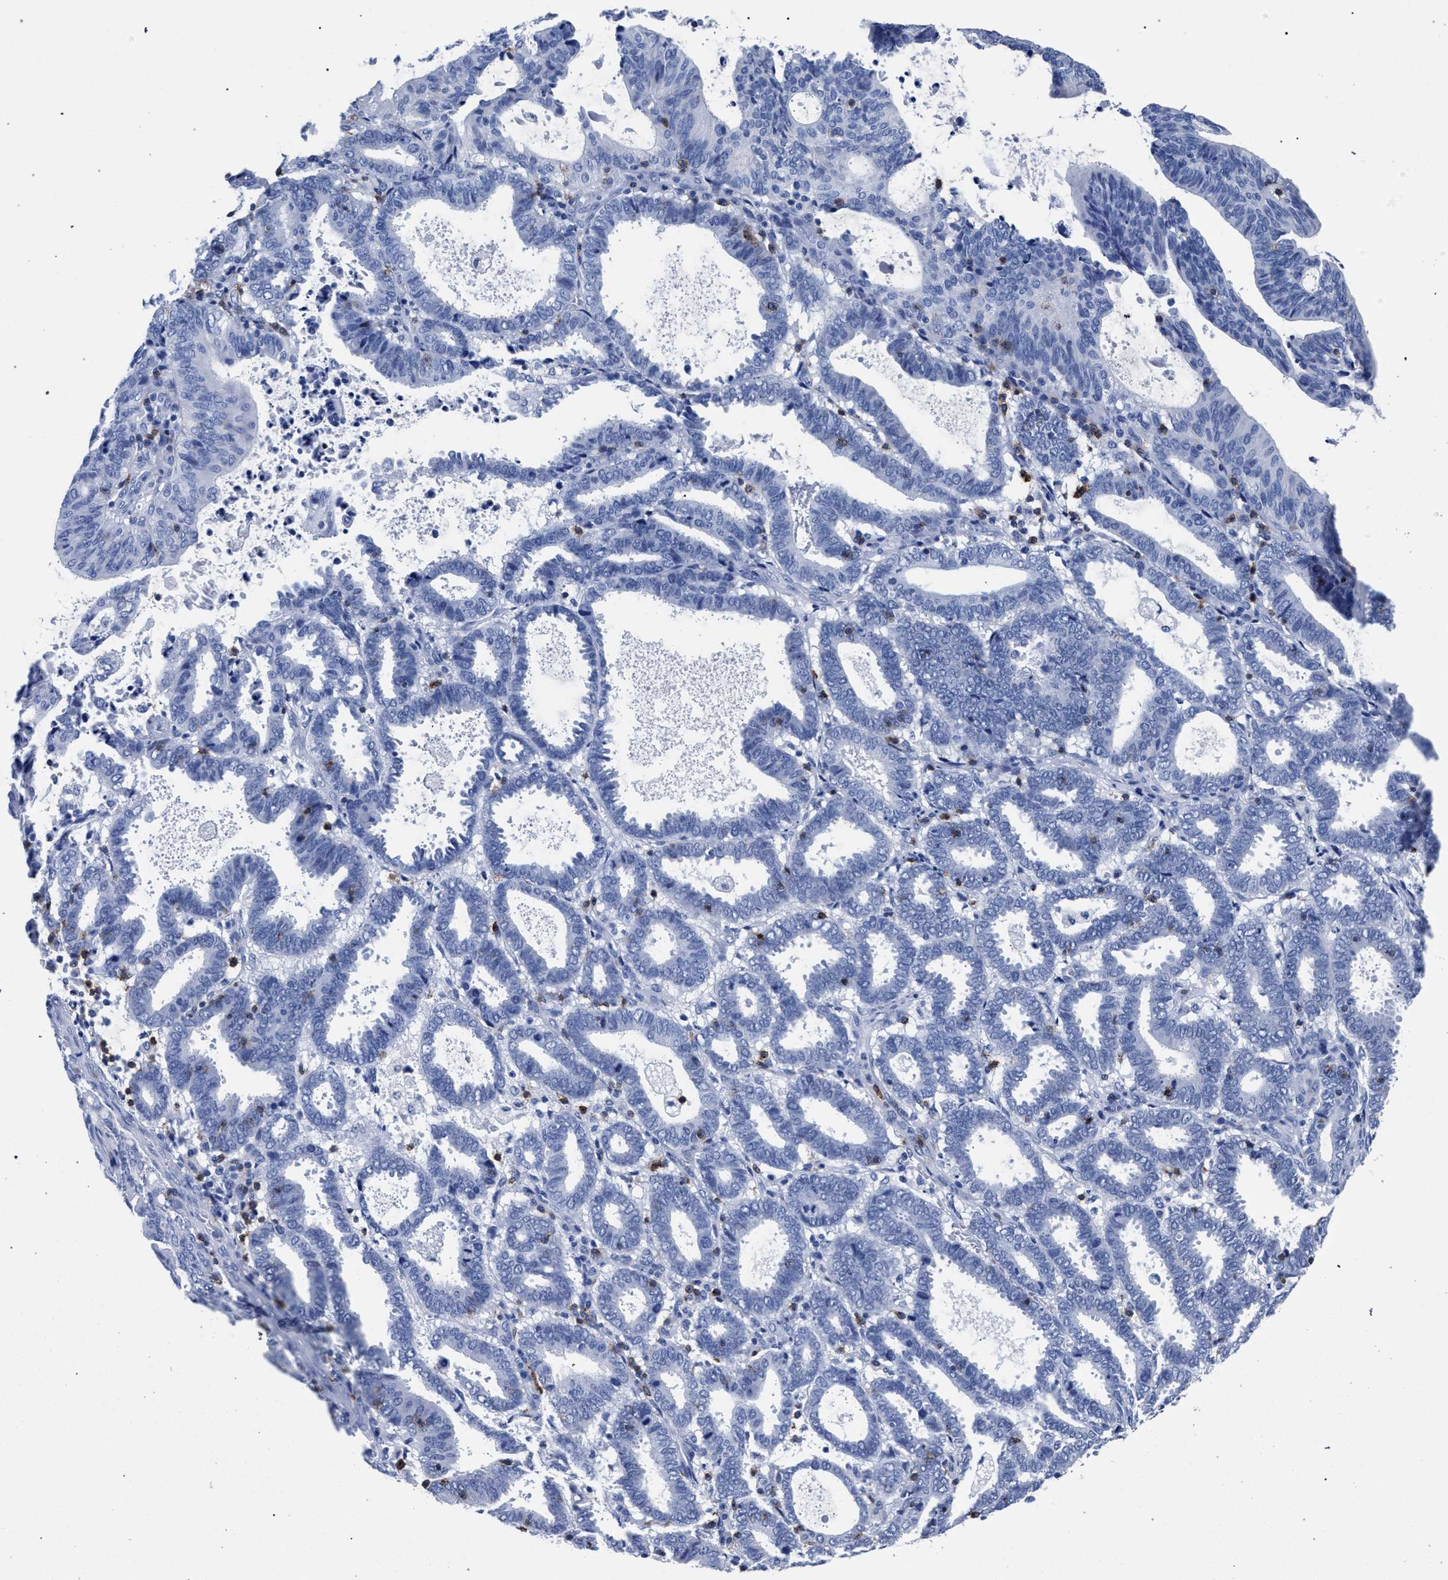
{"staining": {"intensity": "negative", "quantity": "none", "location": "none"}, "tissue": "endometrial cancer", "cell_type": "Tumor cells", "image_type": "cancer", "snomed": [{"axis": "morphology", "description": "Adenocarcinoma, NOS"}, {"axis": "topography", "description": "Uterus"}], "caption": "Endometrial adenocarcinoma stained for a protein using IHC demonstrates no expression tumor cells.", "gene": "KLRK1", "patient": {"sex": "female", "age": 83}}